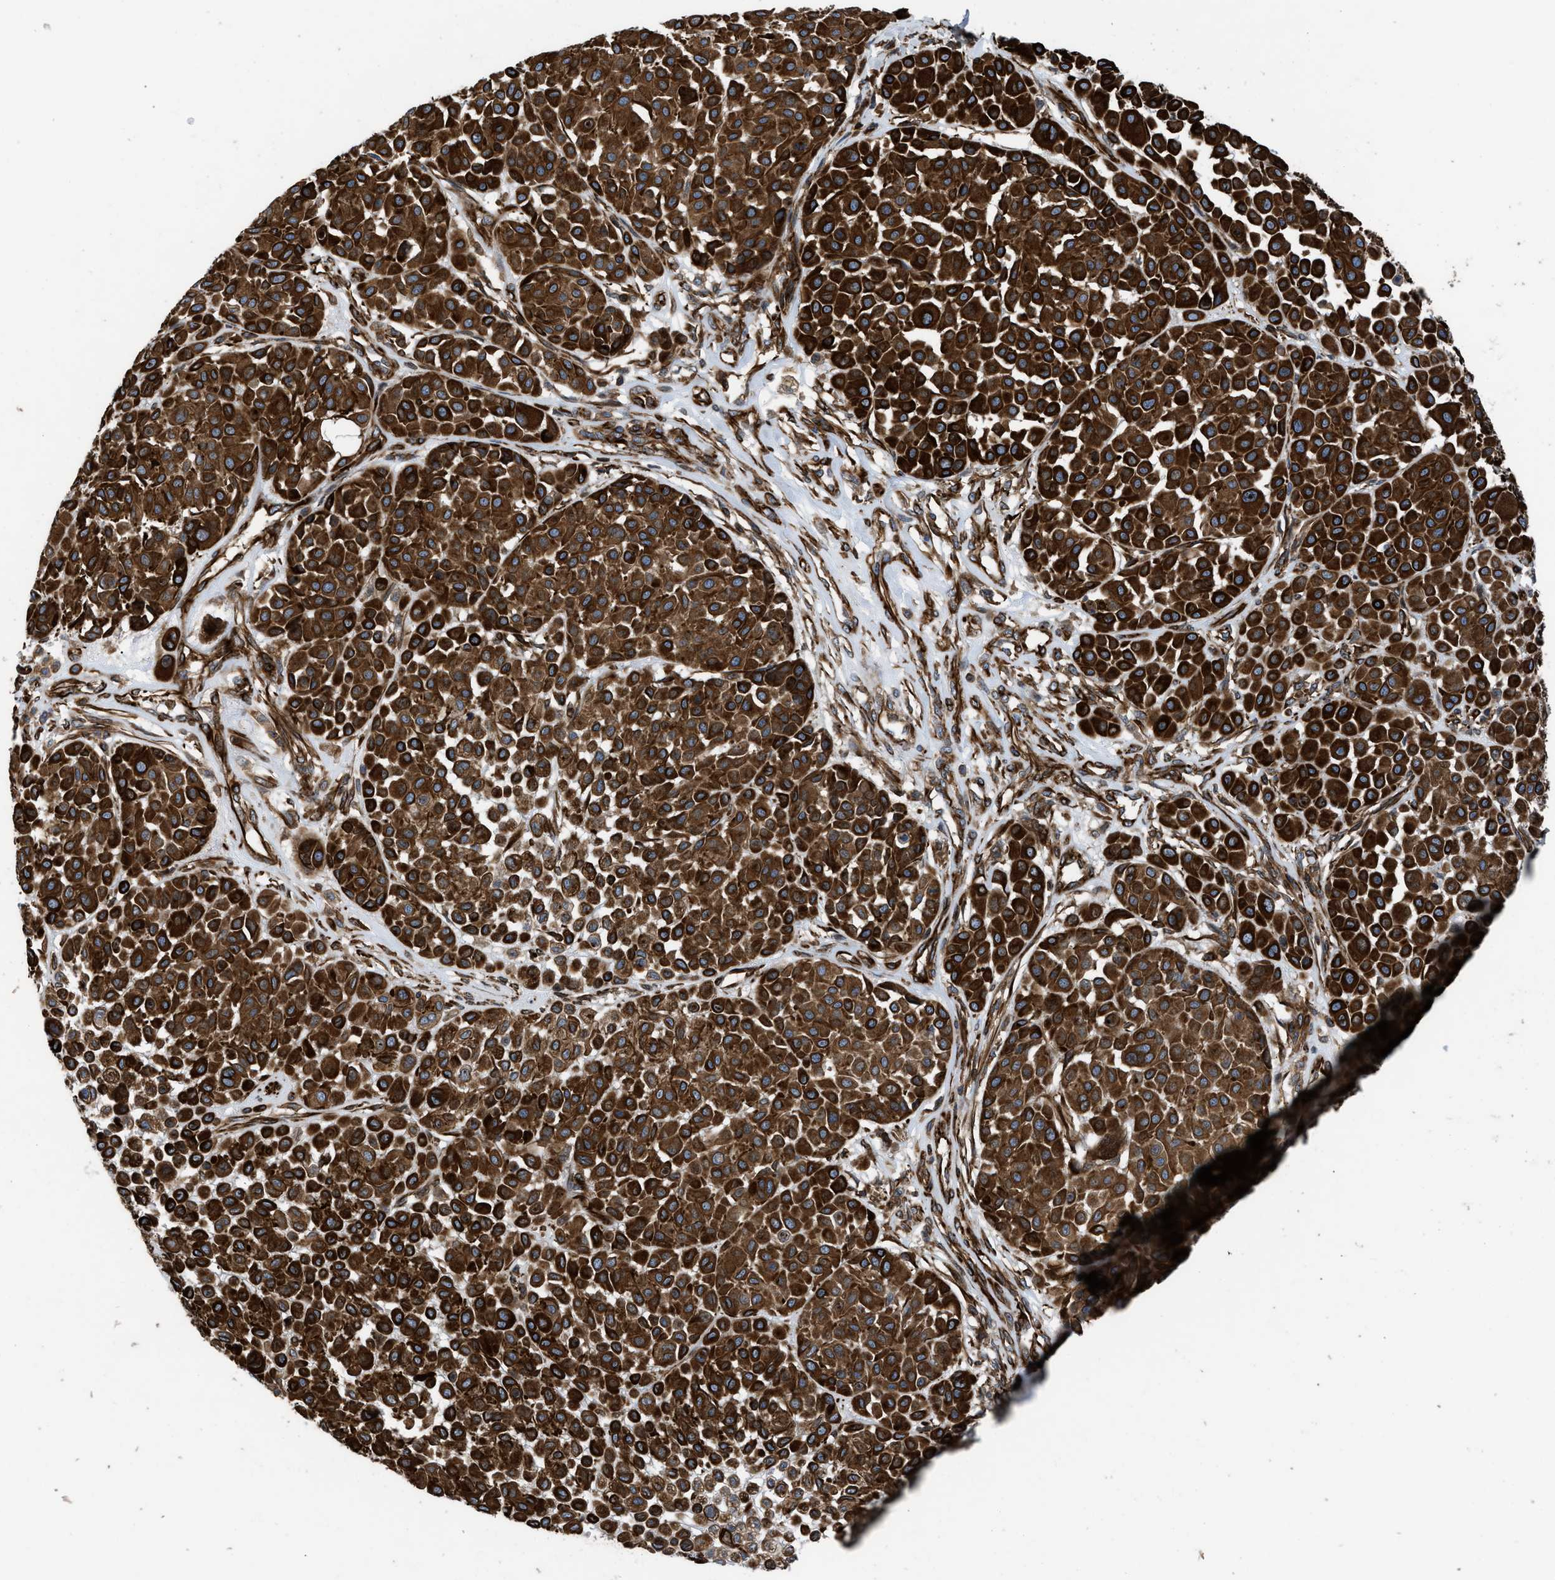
{"staining": {"intensity": "strong", "quantity": ">75%", "location": "cytoplasmic/membranous"}, "tissue": "melanoma", "cell_type": "Tumor cells", "image_type": "cancer", "snomed": [{"axis": "morphology", "description": "Malignant melanoma, Metastatic site"}, {"axis": "topography", "description": "Soft tissue"}], "caption": "Immunohistochemistry micrograph of neoplastic tissue: human malignant melanoma (metastatic site) stained using immunohistochemistry shows high levels of strong protein expression localized specifically in the cytoplasmic/membranous of tumor cells, appearing as a cytoplasmic/membranous brown color.", "gene": "PTPRE", "patient": {"sex": "male", "age": 41}}